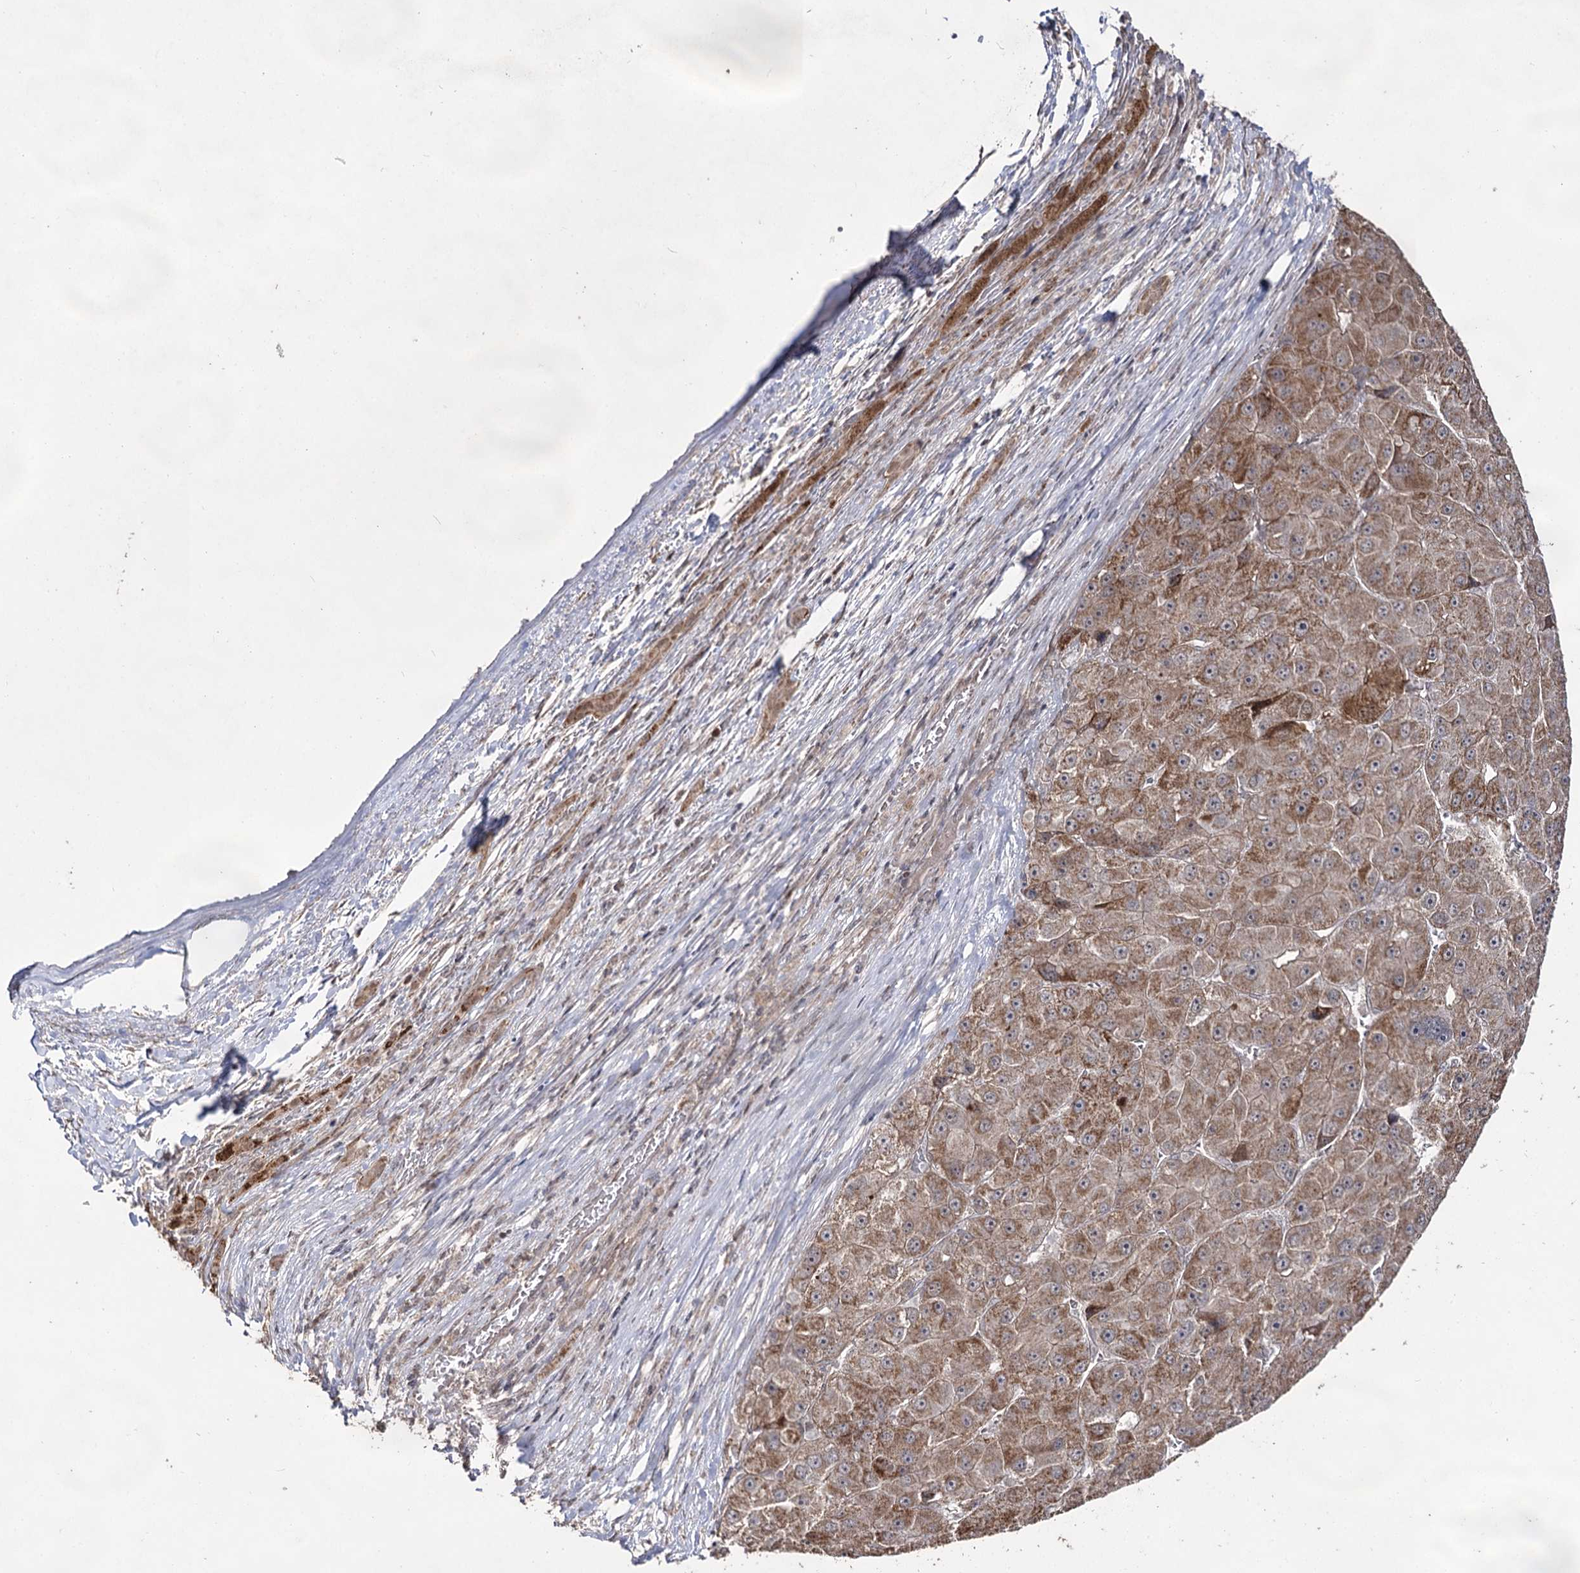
{"staining": {"intensity": "moderate", "quantity": ">75%", "location": "cytoplasmic/membranous"}, "tissue": "liver cancer", "cell_type": "Tumor cells", "image_type": "cancer", "snomed": [{"axis": "morphology", "description": "Carcinoma, Hepatocellular, NOS"}, {"axis": "topography", "description": "Liver"}], "caption": "This is an image of immunohistochemistry staining of liver cancer (hepatocellular carcinoma), which shows moderate expression in the cytoplasmic/membranous of tumor cells.", "gene": "ACTR6", "patient": {"sex": "female", "age": 73}}